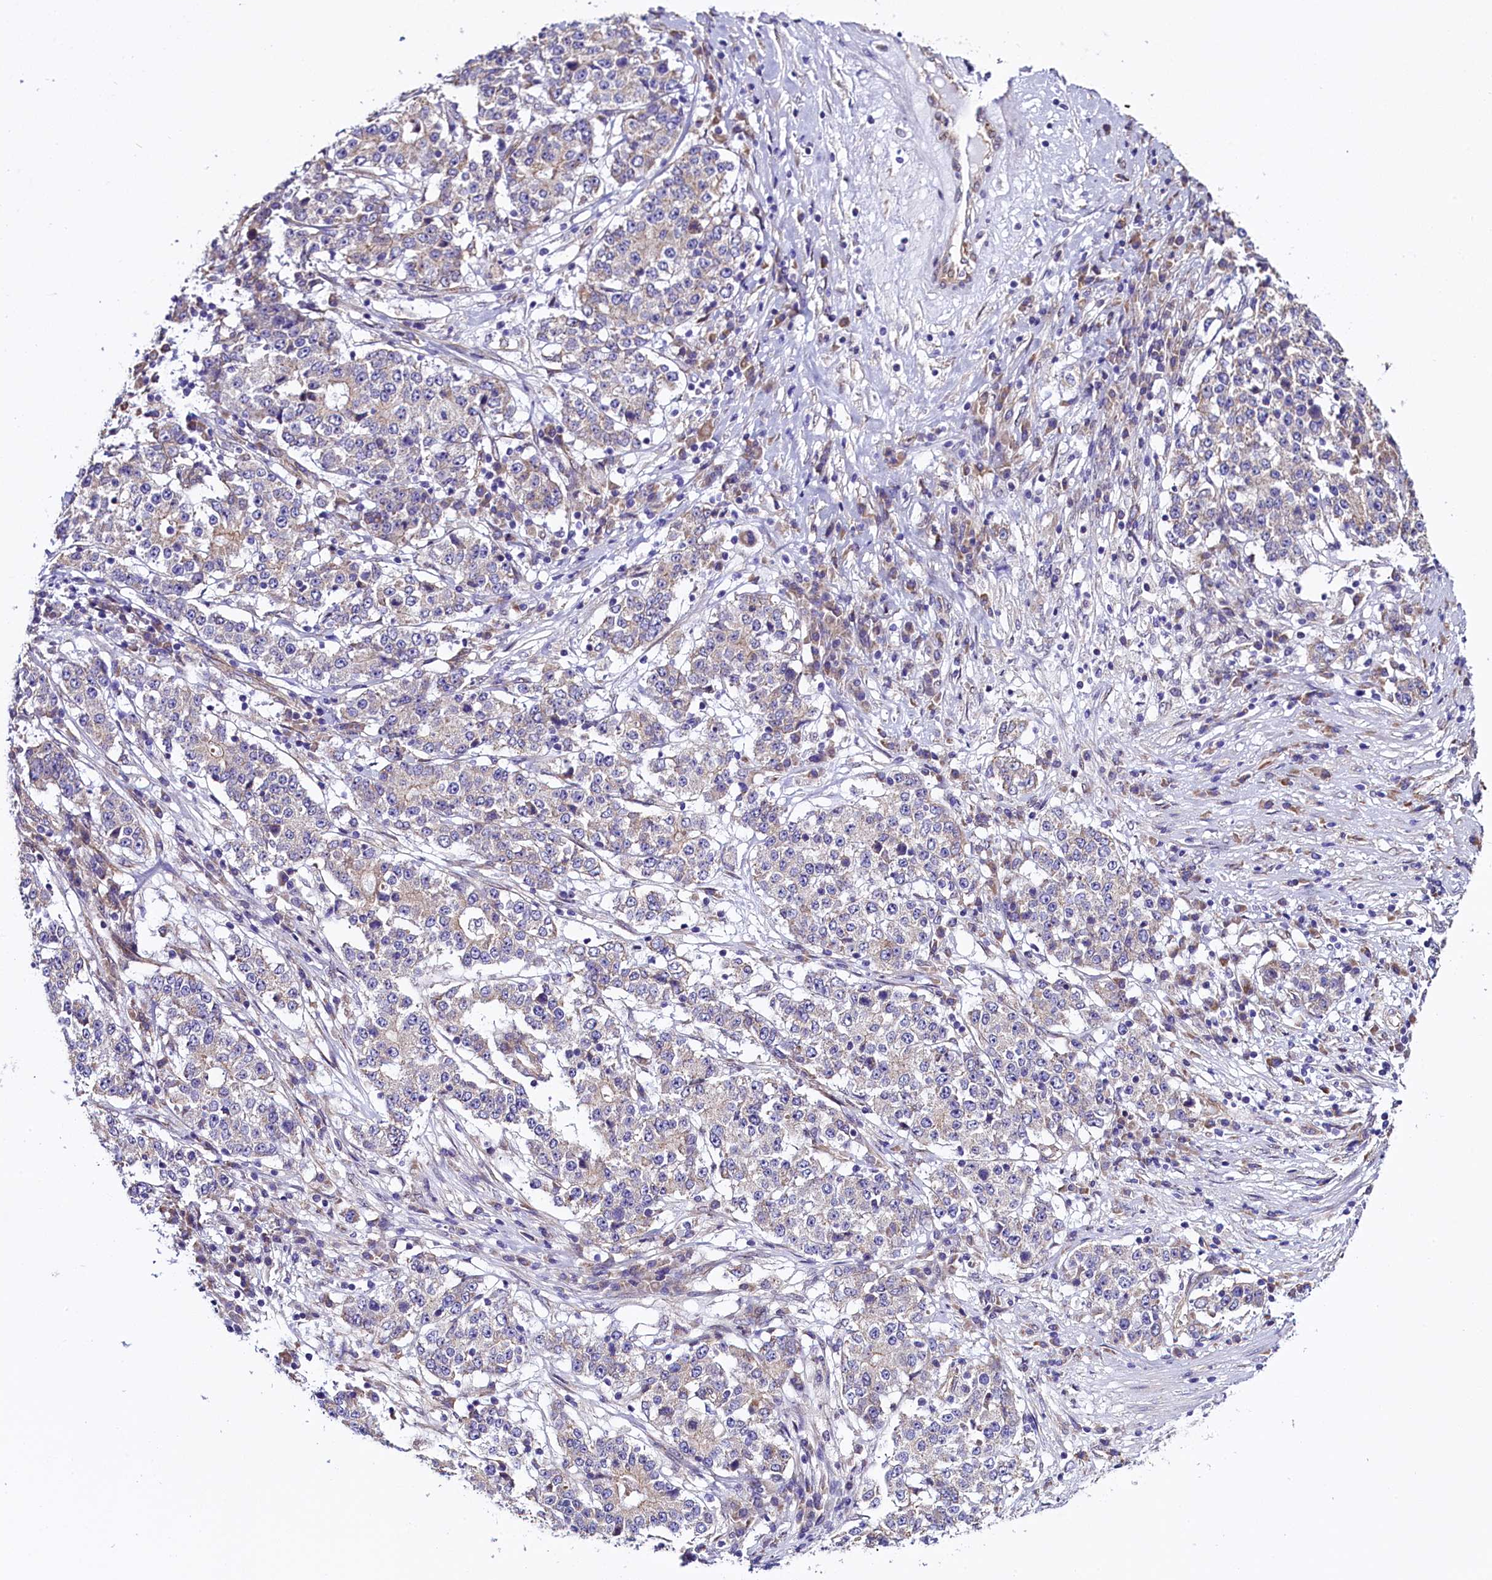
{"staining": {"intensity": "negative", "quantity": "none", "location": "none"}, "tissue": "stomach cancer", "cell_type": "Tumor cells", "image_type": "cancer", "snomed": [{"axis": "morphology", "description": "Adenocarcinoma, NOS"}, {"axis": "topography", "description": "Stomach"}], "caption": "A high-resolution image shows immunohistochemistry (IHC) staining of stomach adenocarcinoma, which displays no significant positivity in tumor cells.", "gene": "UACA", "patient": {"sex": "male", "age": 59}}